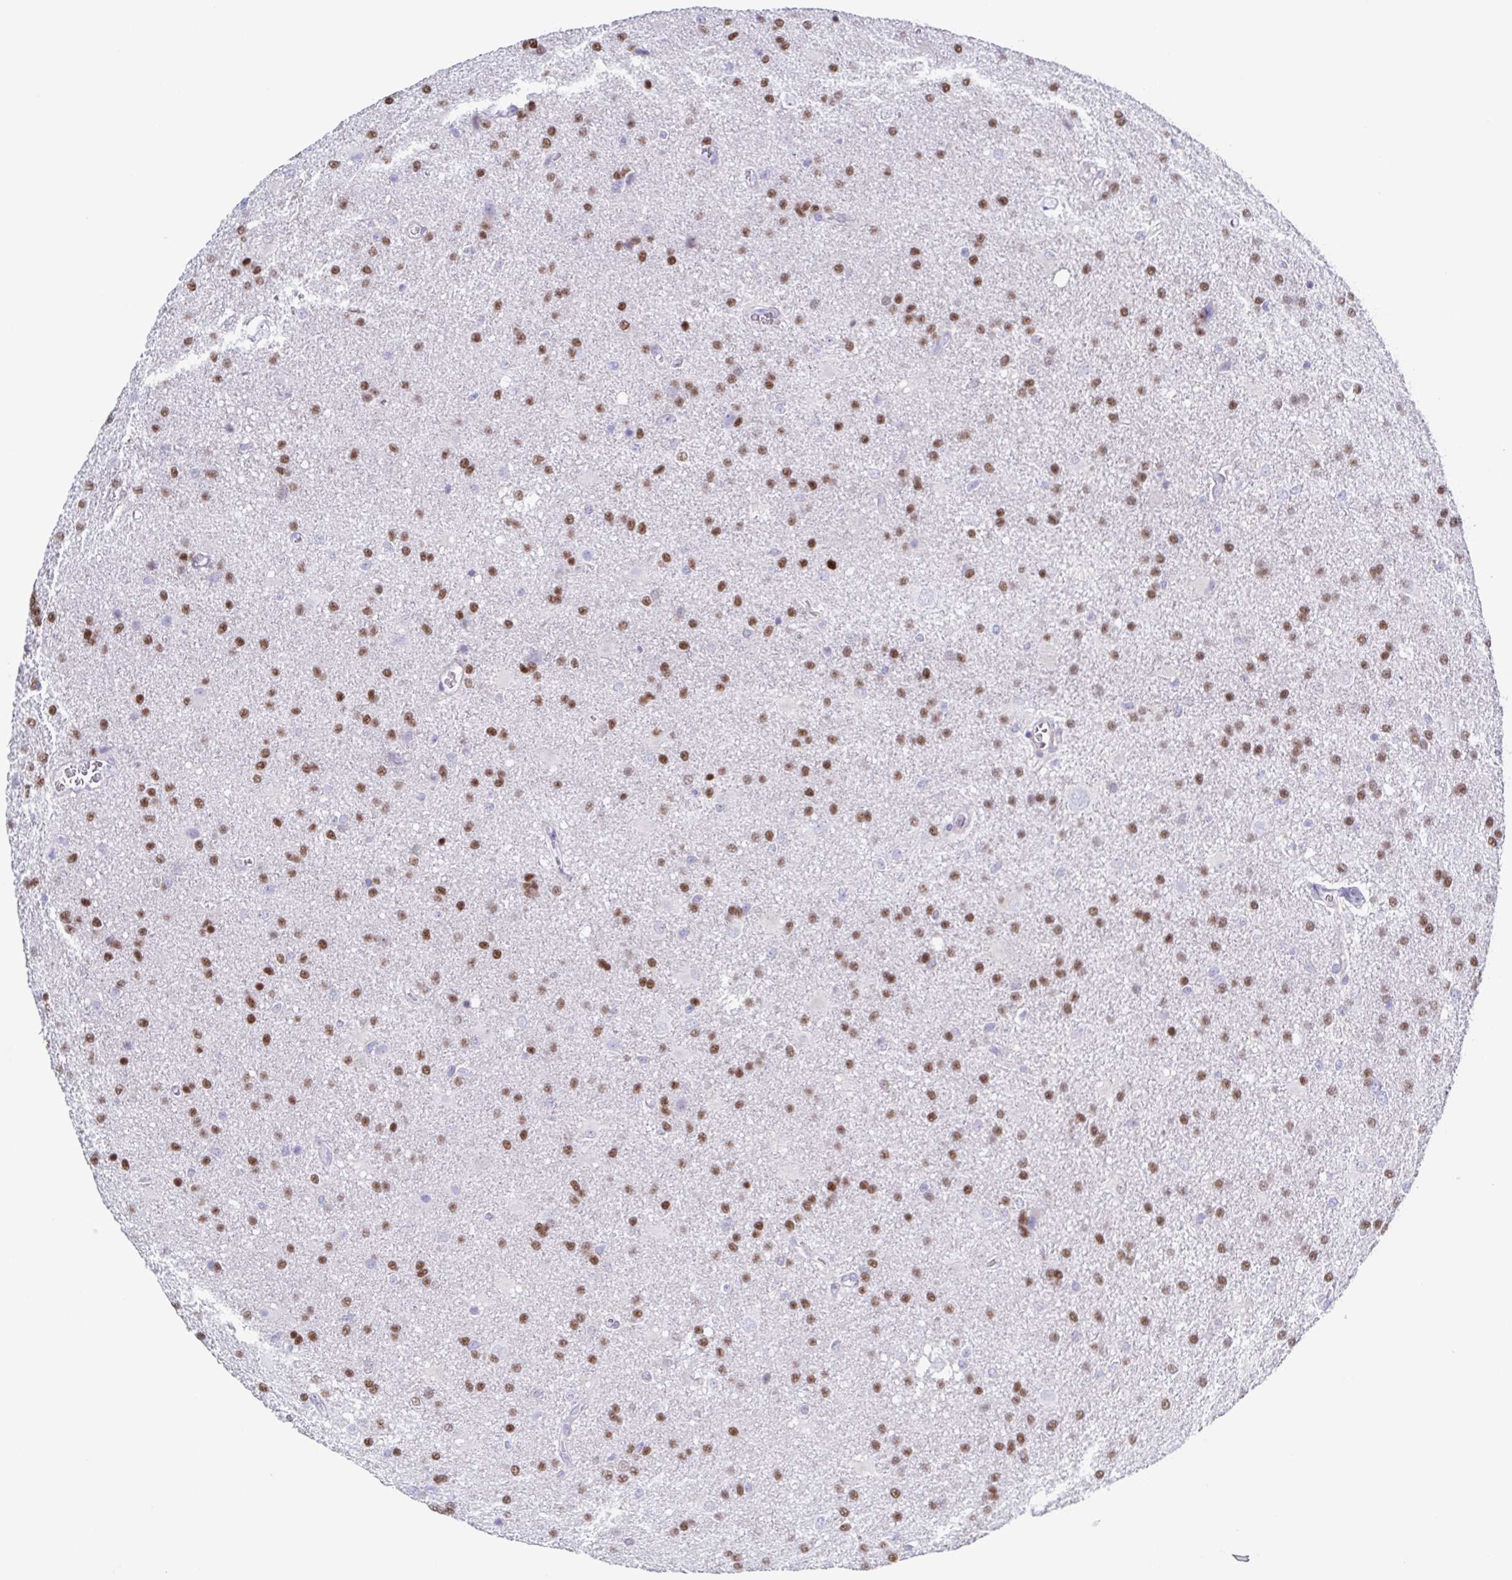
{"staining": {"intensity": "moderate", "quantity": ">75%", "location": "nuclear"}, "tissue": "glioma", "cell_type": "Tumor cells", "image_type": "cancer", "snomed": [{"axis": "morphology", "description": "Glioma, malignant, Low grade"}, {"axis": "topography", "description": "Brain"}], "caption": "This is an image of immunohistochemistry (IHC) staining of malignant glioma (low-grade), which shows moderate expression in the nuclear of tumor cells.", "gene": "PBOV1", "patient": {"sex": "male", "age": 66}}